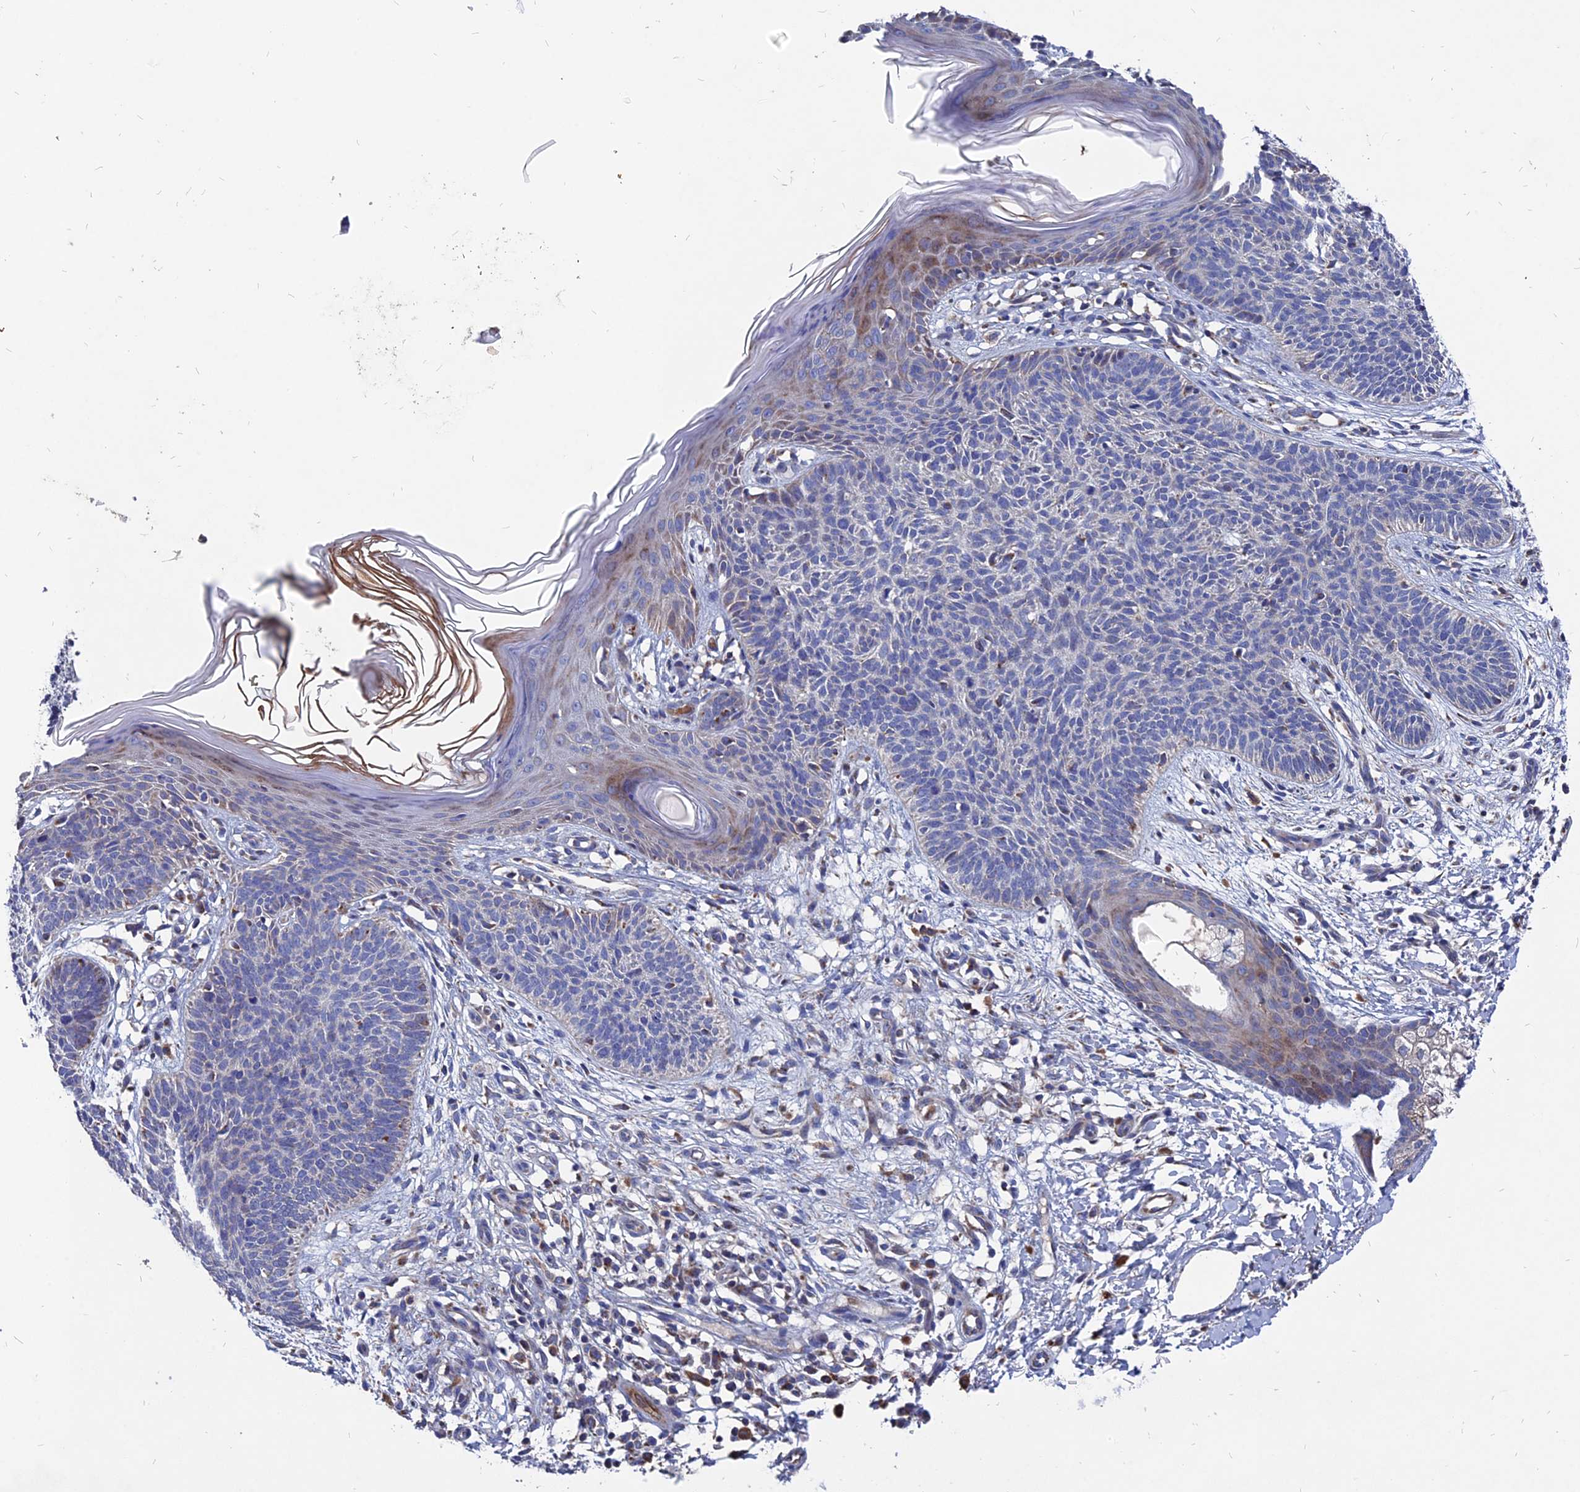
{"staining": {"intensity": "negative", "quantity": "none", "location": "none"}, "tissue": "skin cancer", "cell_type": "Tumor cells", "image_type": "cancer", "snomed": [{"axis": "morphology", "description": "Basal cell carcinoma"}, {"axis": "topography", "description": "Skin"}], "caption": "A high-resolution photomicrograph shows immunohistochemistry (IHC) staining of skin cancer, which demonstrates no significant staining in tumor cells.", "gene": "TGFA", "patient": {"sex": "female", "age": 66}}